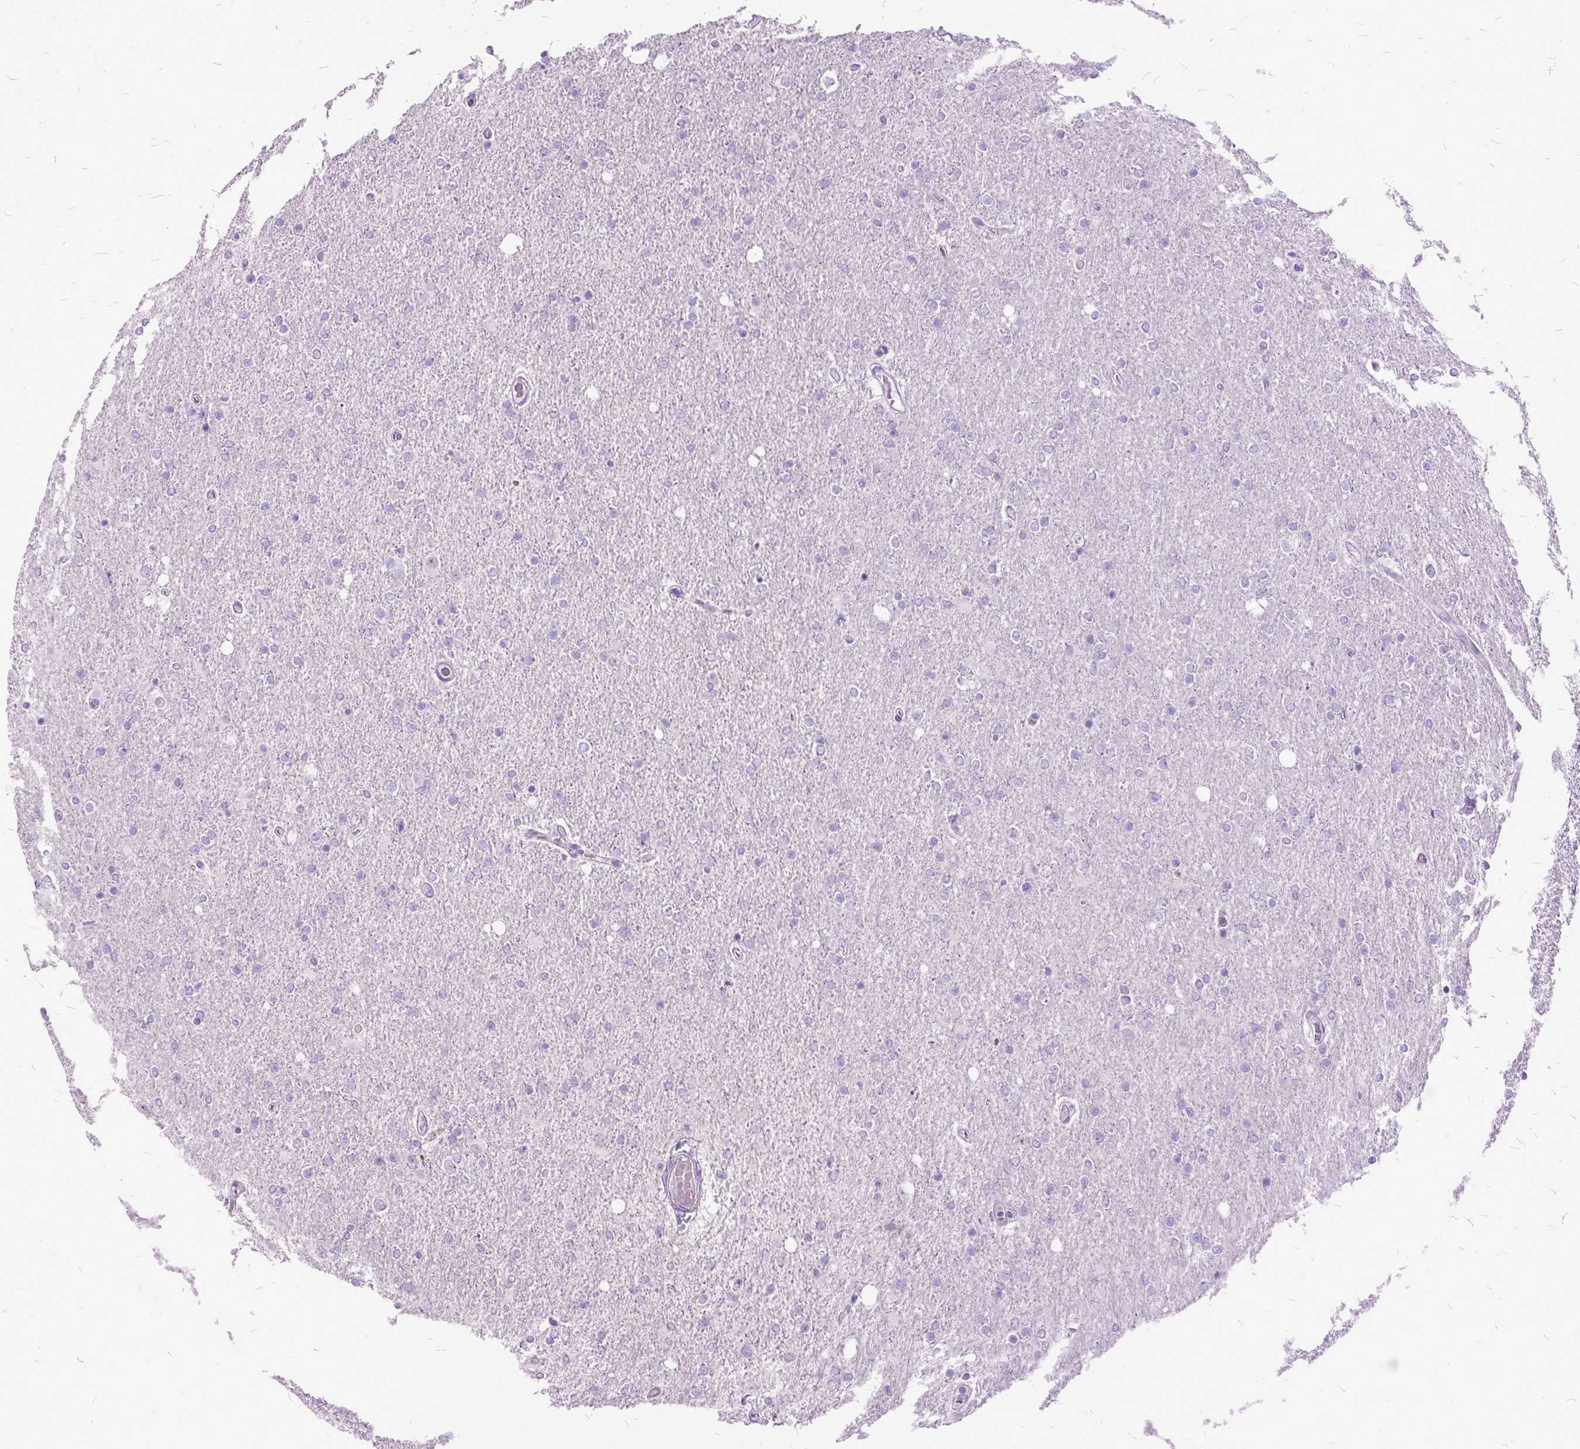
{"staining": {"intensity": "negative", "quantity": "none", "location": "none"}, "tissue": "glioma", "cell_type": "Tumor cells", "image_type": "cancer", "snomed": [{"axis": "morphology", "description": "Glioma, malignant, High grade"}, {"axis": "topography", "description": "Cerebral cortex"}], "caption": "Glioma was stained to show a protein in brown. There is no significant positivity in tumor cells.", "gene": "MME", "patient": {"sex": "male", "age": 70}}